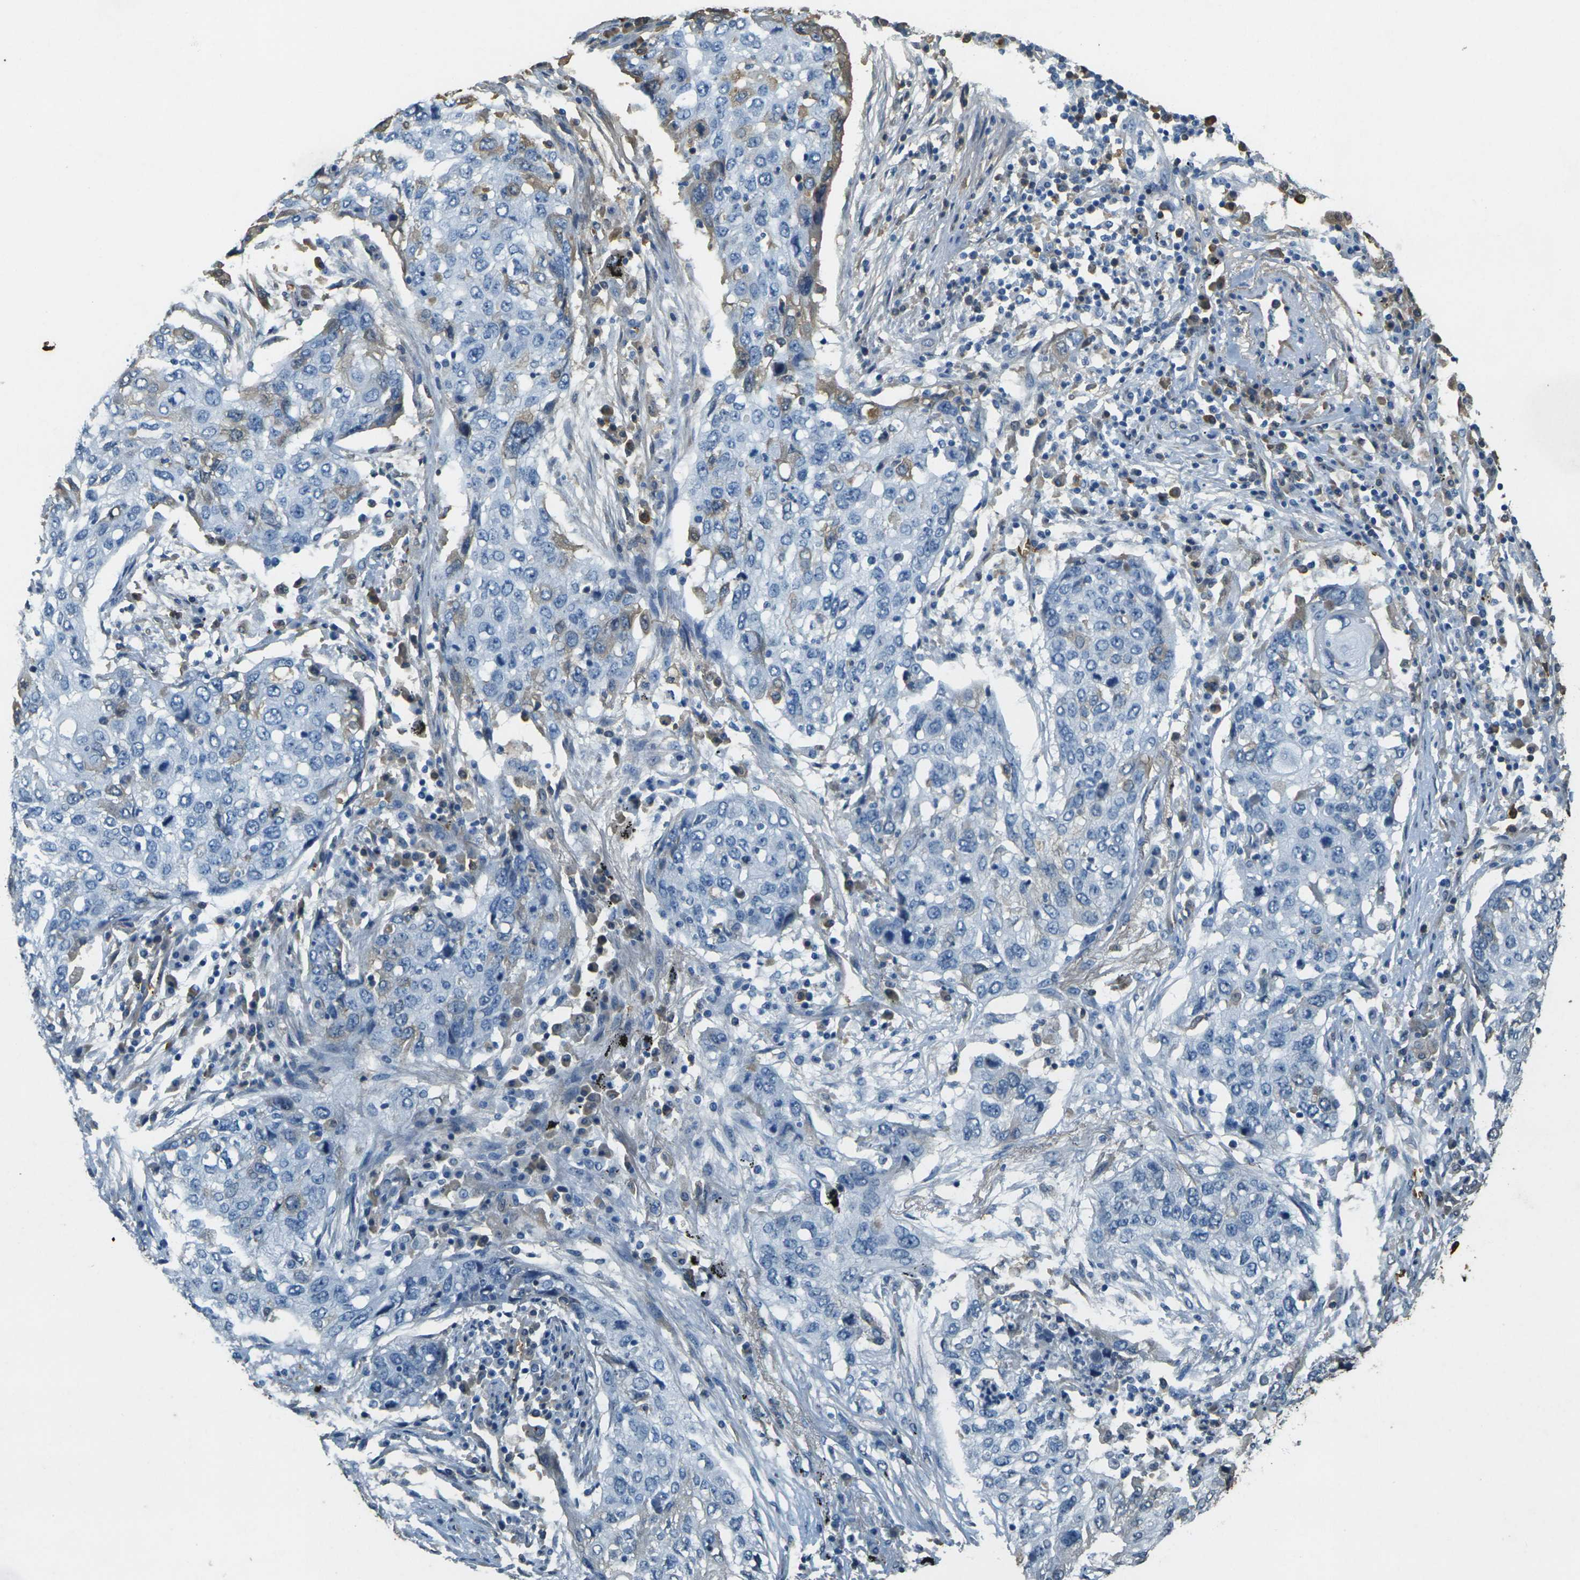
{"staining": {"intensity": "negative", "quantity": "none", "location": "none"}, "tissue": "lung cancer", "cell_type": "Tumor cells", "image_type": "cancer", "snomed": [{"axis": "morphology", "description": "Squamous cell carcinoma, NOS"}, {"axis": "topography", "description": "Lung"}], "caption": "Immunohistochemical staining of lung cancer (squamous cell carcinoma) displays no significant staining in tumor cells.", "gene": "HBB", "patient": {"sex": "female", "age": 63}}